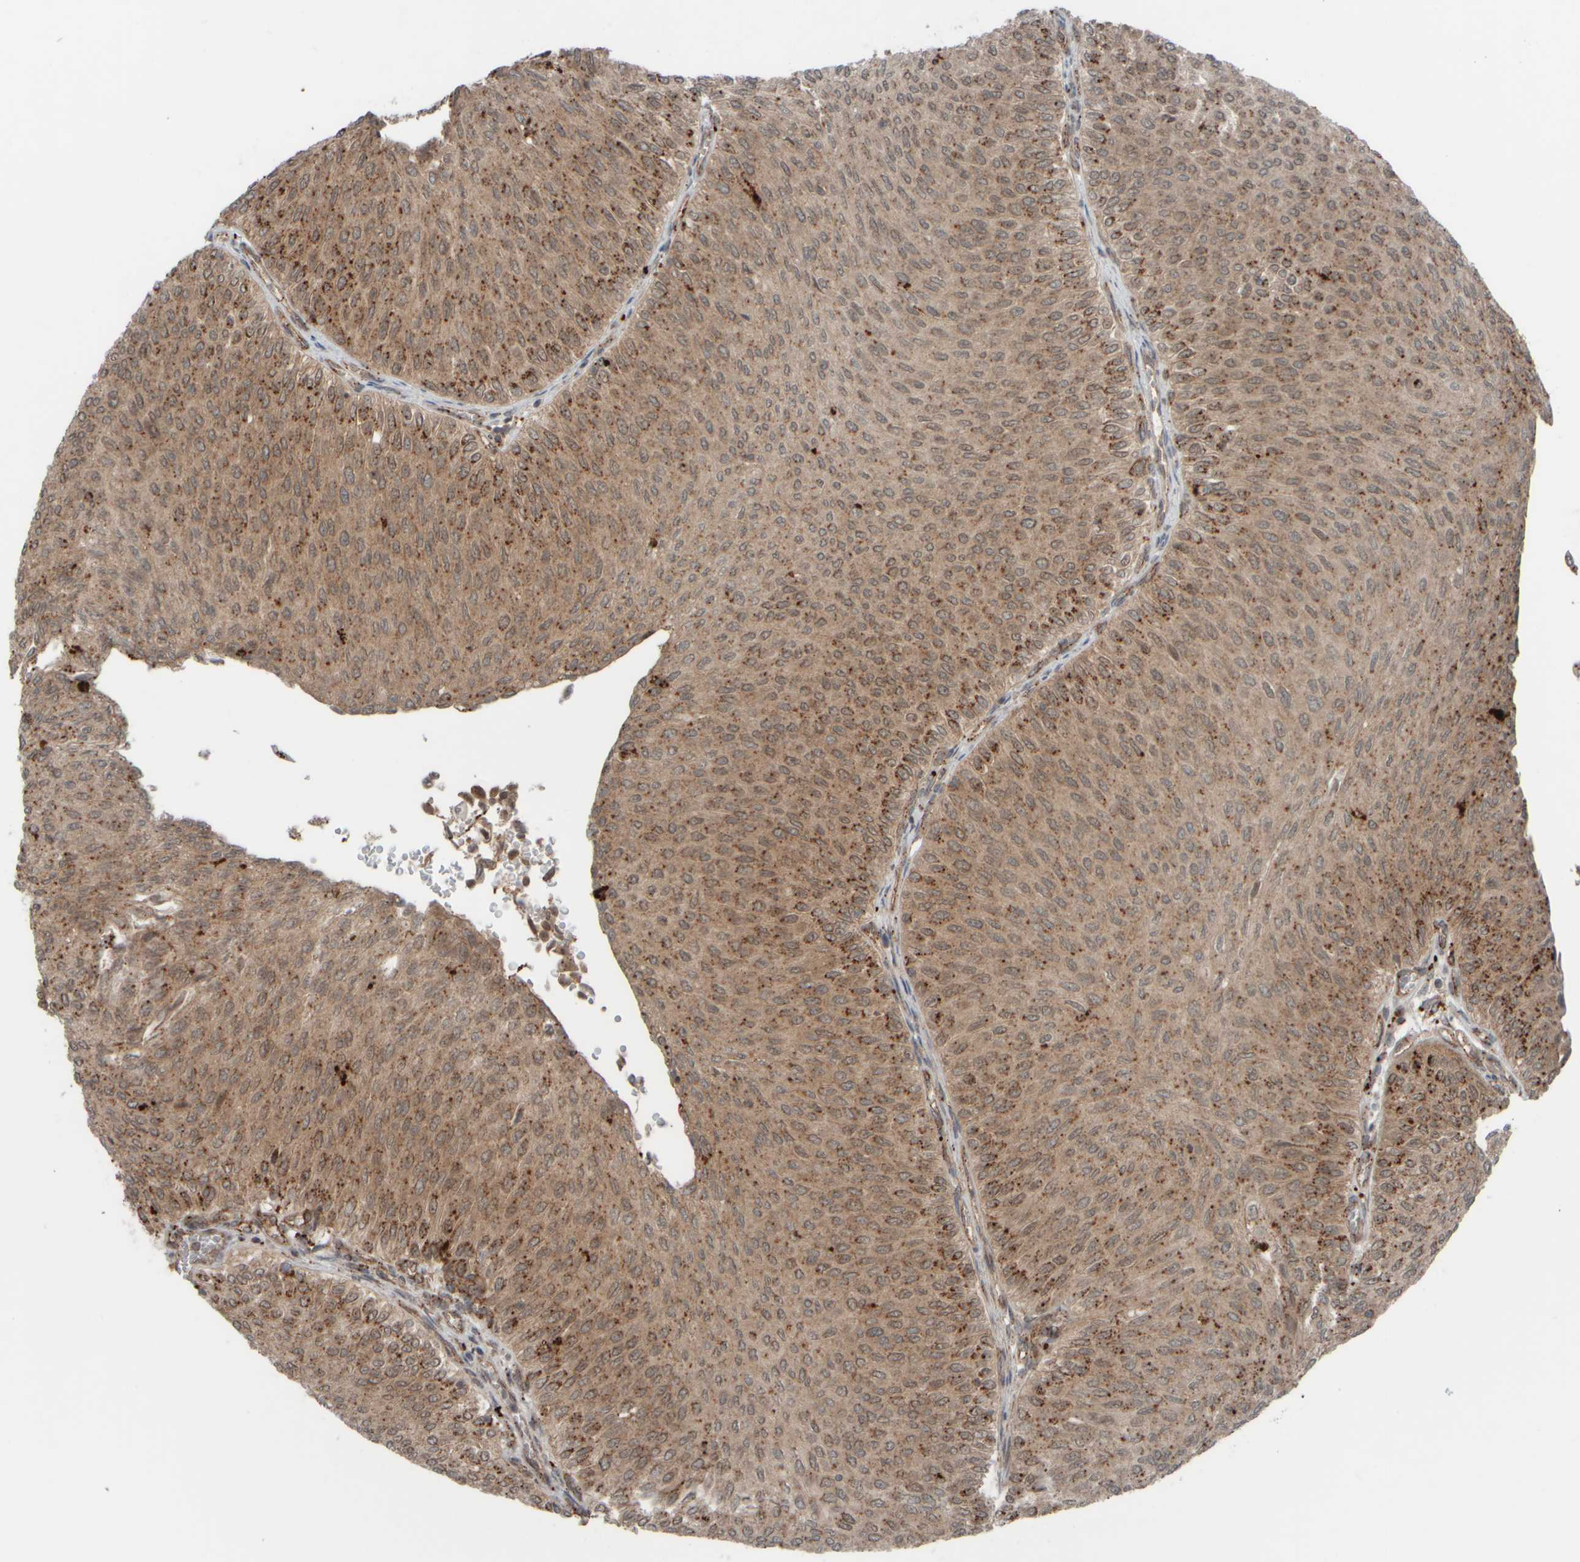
{"staining": {"intensity": "moderate", "quantity": ">75%", "location": "cytoplasmic/membranous"}, "tissue": "urothelial cancer", "cell_type": "Tumor cells", "image_type": "cancer", "snomed": [{"axis": "morphology", "description": "Urothelial carcinoma, Low grade"}, {"axis": "topography", "description": "Urinary bladder"}], "caption": "Protein positivity by IHC displays moderate cytoplasmic/membranous expression in about >75% of tumor cells in low-grade urothelial carcinoma.", "gene": "GIGYF1", "patient": {"sex": "male", "age": 78}}